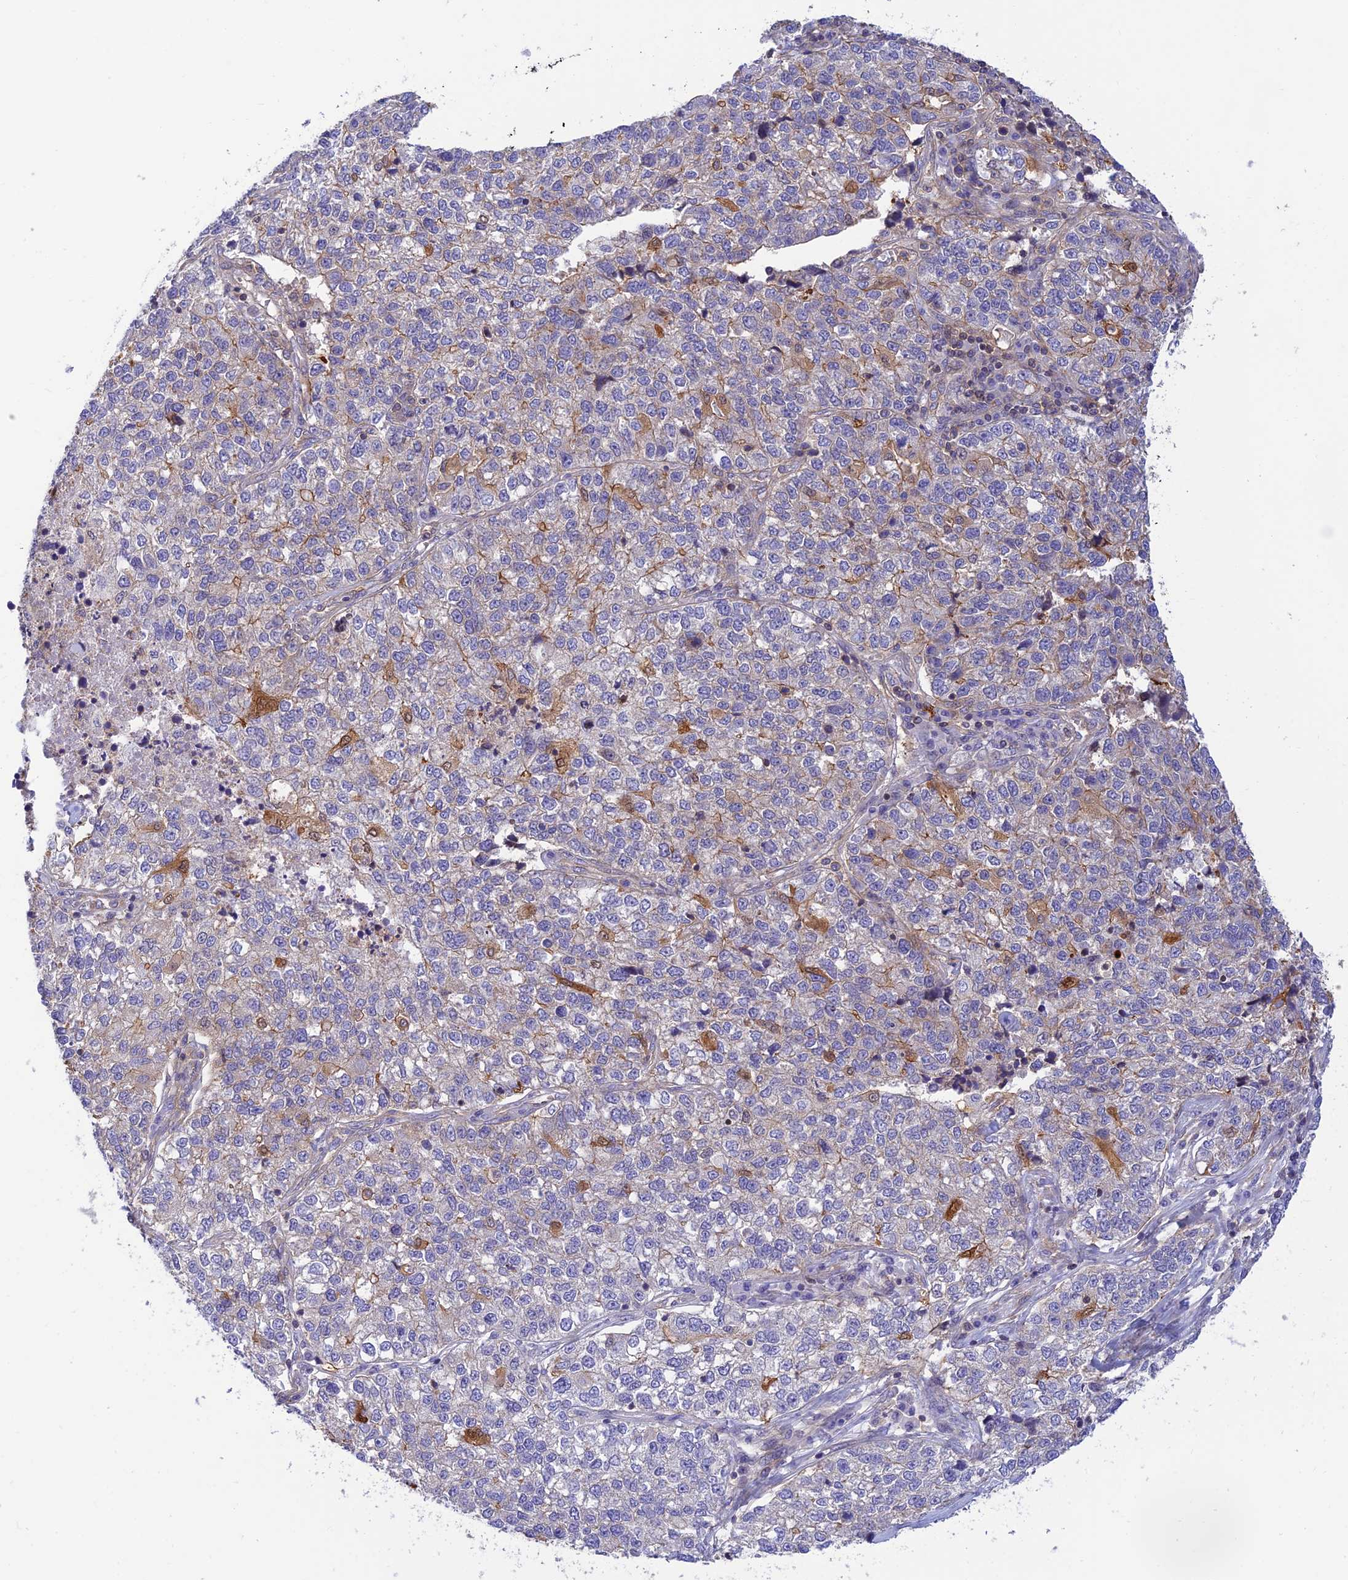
{"staining": {"intensity": "moderate", "quantity": "<25%", "location": "cytoplasmic/membranous,nuclear"}, "tissue": "lung cancer", "cell_type": "Tumor cells", "image_type": "cancer", "snomed": [{"axis": "morphology", "description": "Adenocarcinoma, NOS"}, {"axis": "topography", "description": "Lung"}], "caption": "Immunohistochemistry of human lung cancer (adenocarcinoma) displays low levels of moderate cytoplasmic/membranous and nuclear positivity in about <25% of tumor cells. The staining was performed using DAB to visualize the protein expression in brown, while the nuclei were stained in blue with hematoxylin (Magnification: 20x).", "gene": "PPP1R12C", "patient": {"sex": "male", "age": 49}}